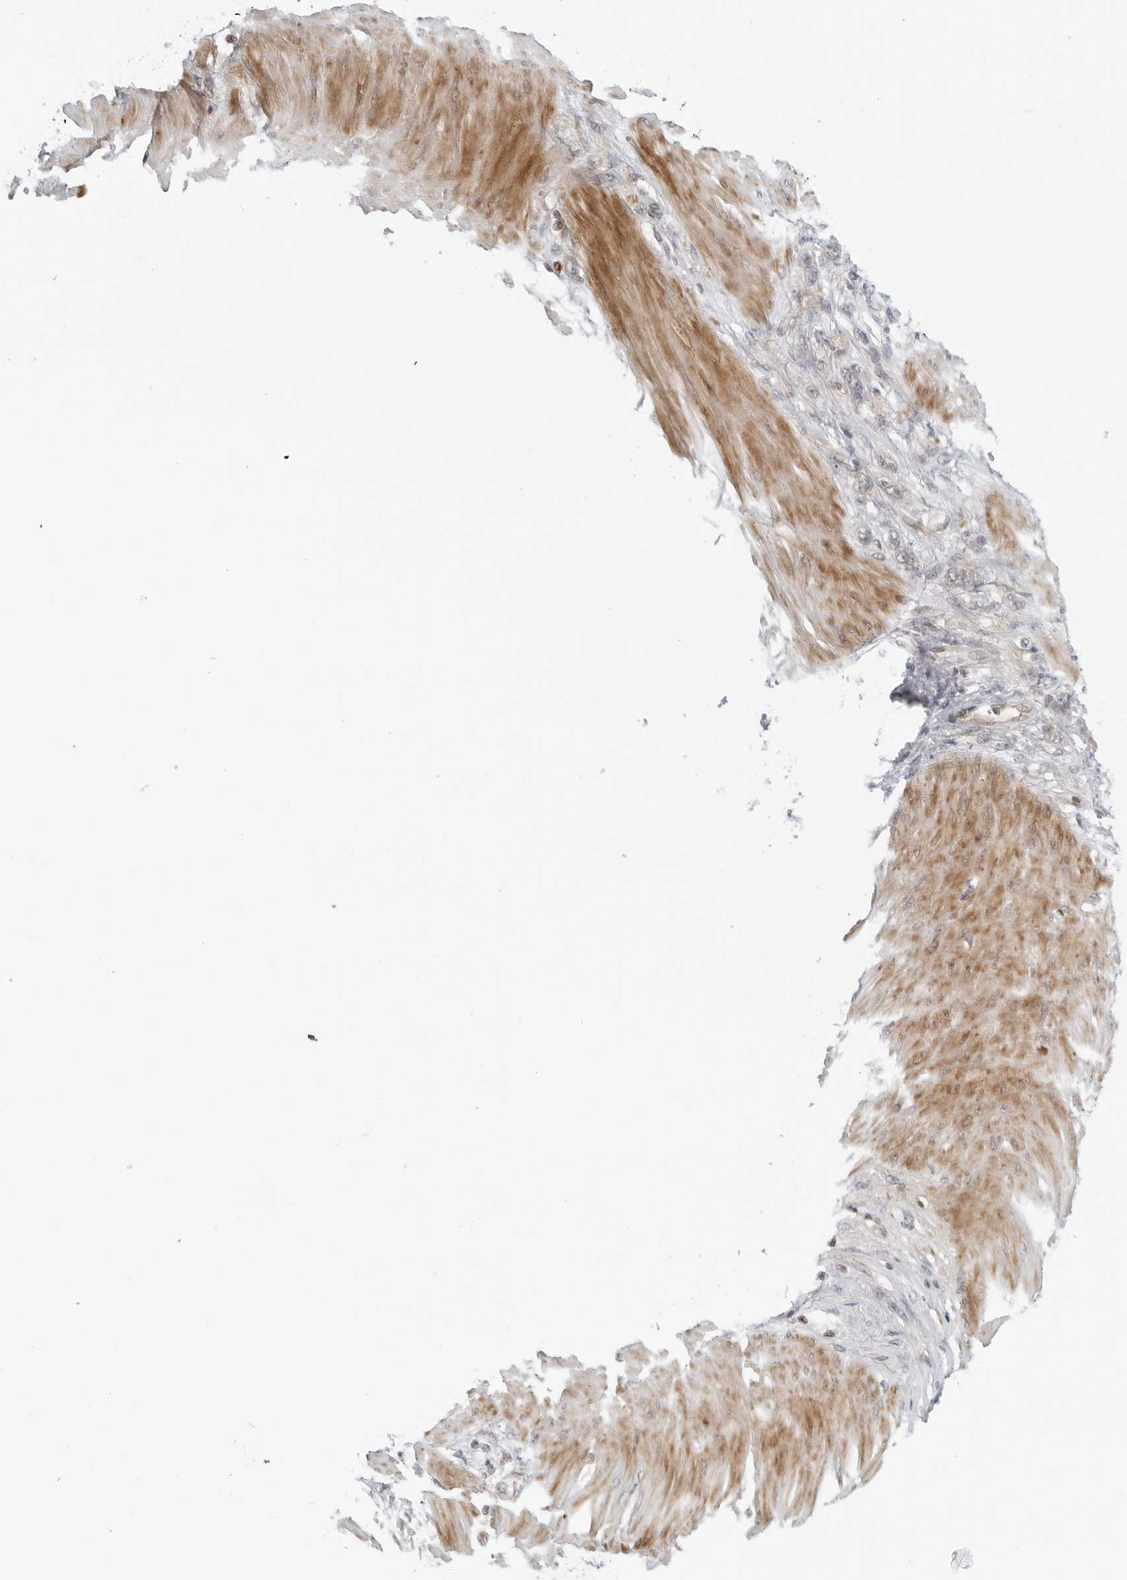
{"staining": {"intensity": "weak", "quantity": "<25%", "location": "cytoplasmic/membranous"}, "tissue": "stomach cancer", "cell_type": "Tumor cells", "image_type": "cancer", "snomed": [{"axis": "morphology", "description": "Adenocarcinoma, NOS"}, {"axis": "topography", "description": "Stomach"}], "caption": "Image shows no significant protein expression in tumor cells of stomach cancer (adenocarcinoma).", "gene": "SUGCT", "patient": {"sex": "female", "age": 76}}